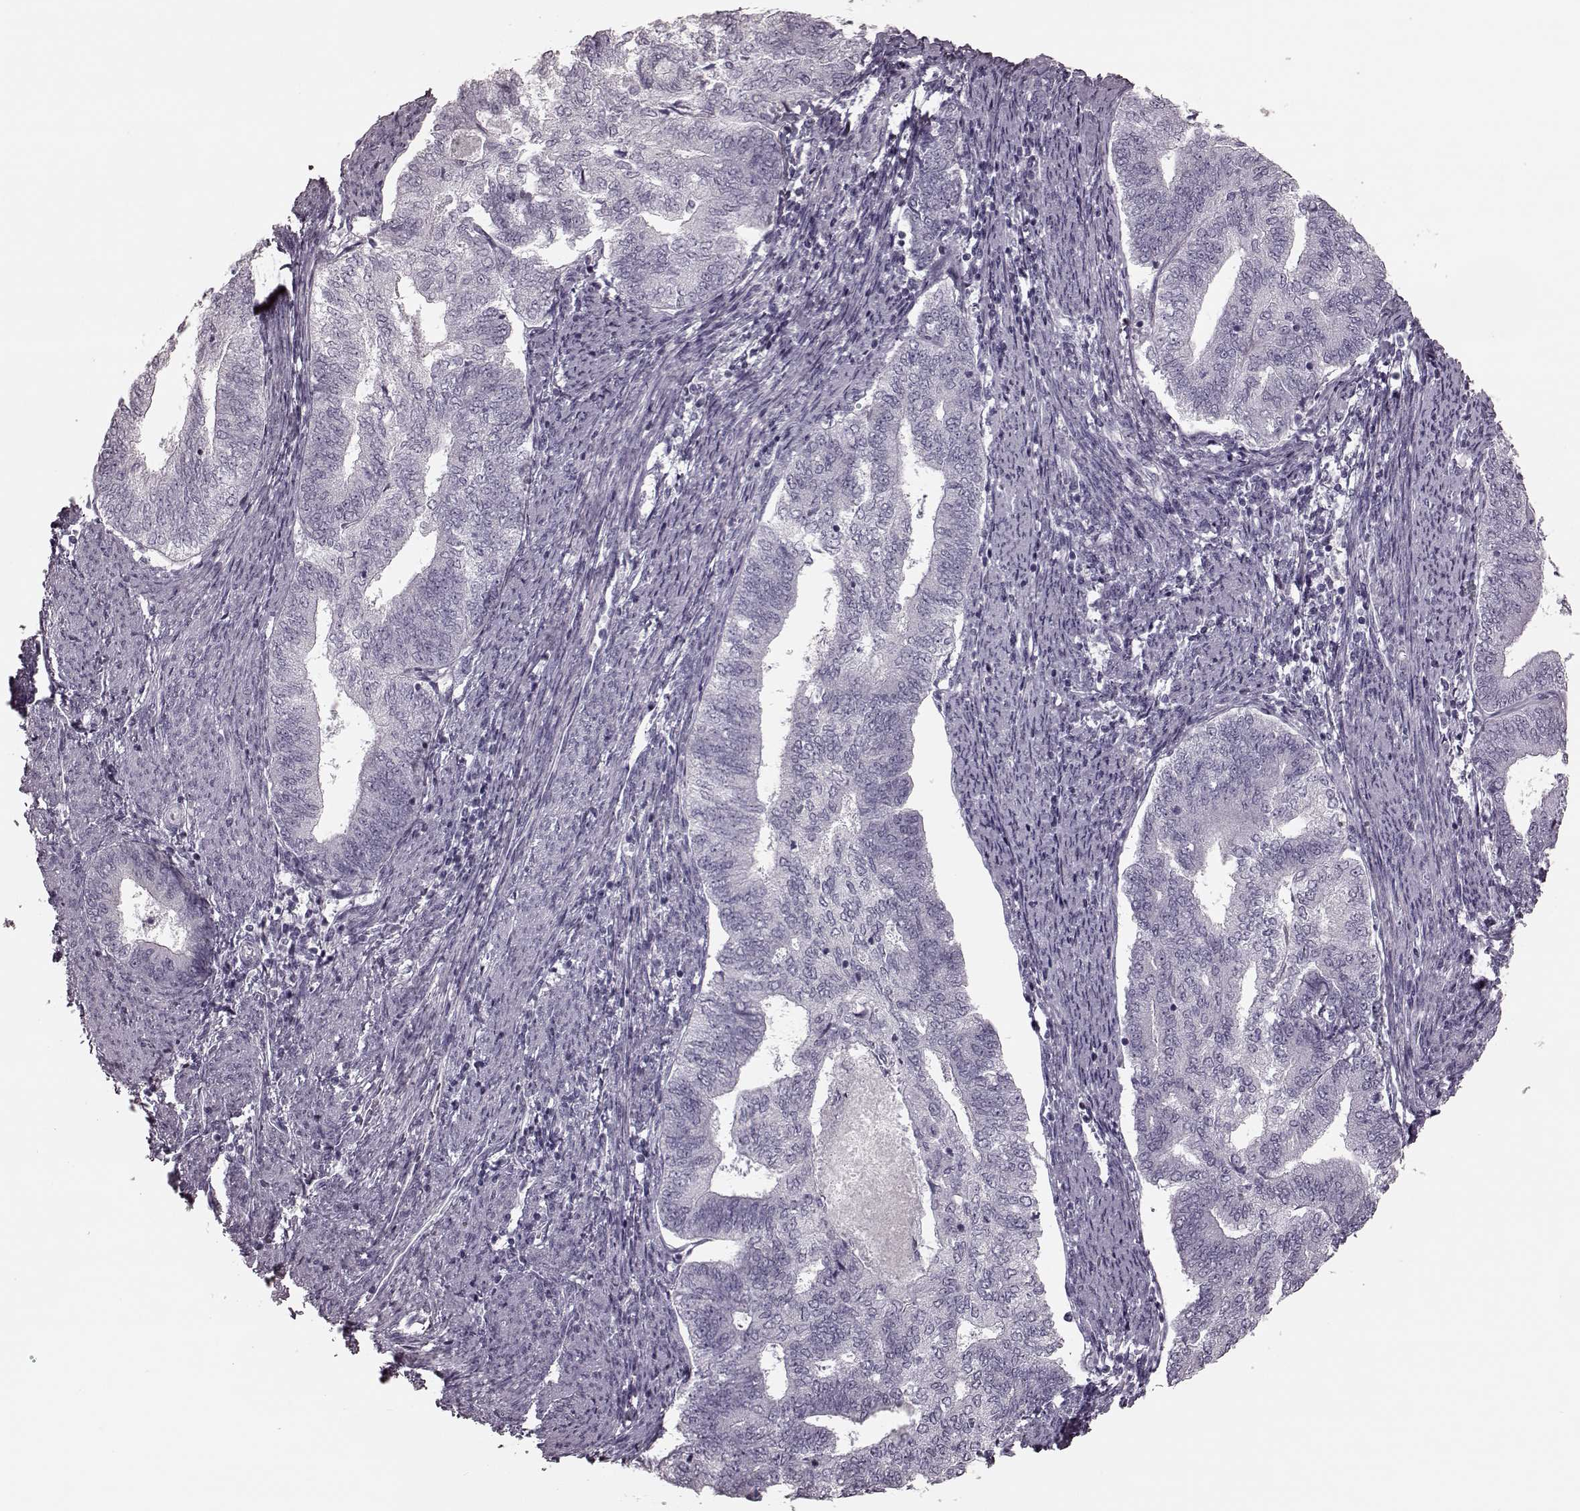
{"staining": {"intensity": "negative", "quantity": "none", "location": "none"}, "tissue": "endometrial cancer", "cell_type": "Tumor cells", "image_type": "cancer", "snomed": [{"axis": "morphology", "description": "Adenocarcinoma, NOS"}, {"axis": "topography", "description": "Endometrium"}], "caption": "IHC of human adenocarcinoma (endometrial) shows no positivity in tumor cells. (Stains: DAB IHC with hematoxylin counter stain, Microscopy: brightfield microscopy at high magnification).", "gene": "TRPM1", "patient": {"sex": "female", "age": 65}}